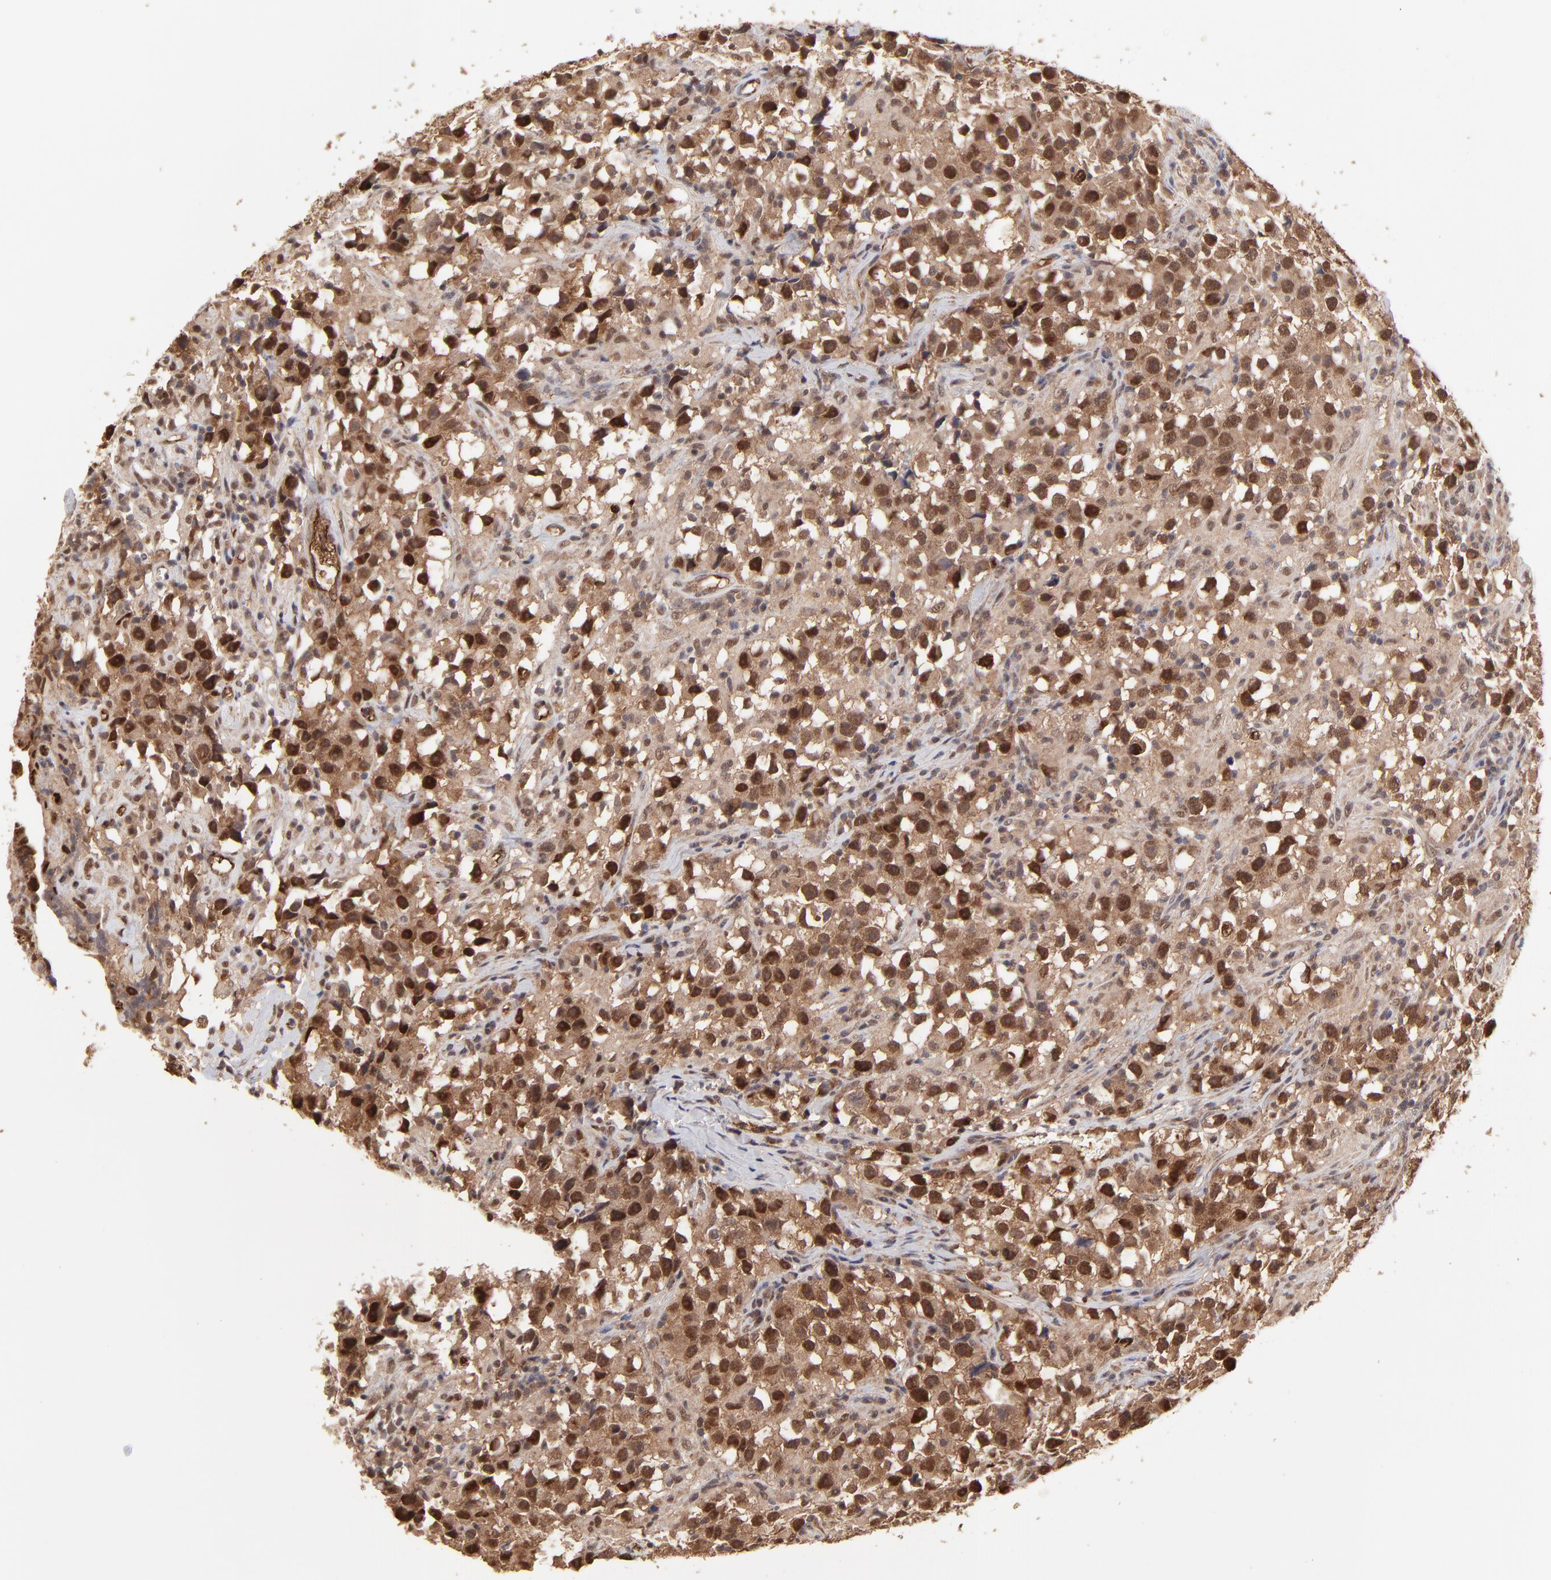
{"staining": {"intensity": "strong", "quantity": ">75%", "location": "cytoplasmic/membranous,nuclear"}, "tissue": "testis cancer", "cell_type": "Tumor cells", "image_type": "cancer", "snomed": [{"axis": "morphology", "description": "Seminoma, NOS"}, {"axis": "topography", "description": "Testis"}], "caption": "Approximately >75% of tumor cells in seminoma (testis) exhibit strong cytoplasmic/membranous and nuclear protein staining as visualized by brown immunohistochemical staining.", "gene": "PSMD14", "patient": {"sex": "male", "age": 33}}